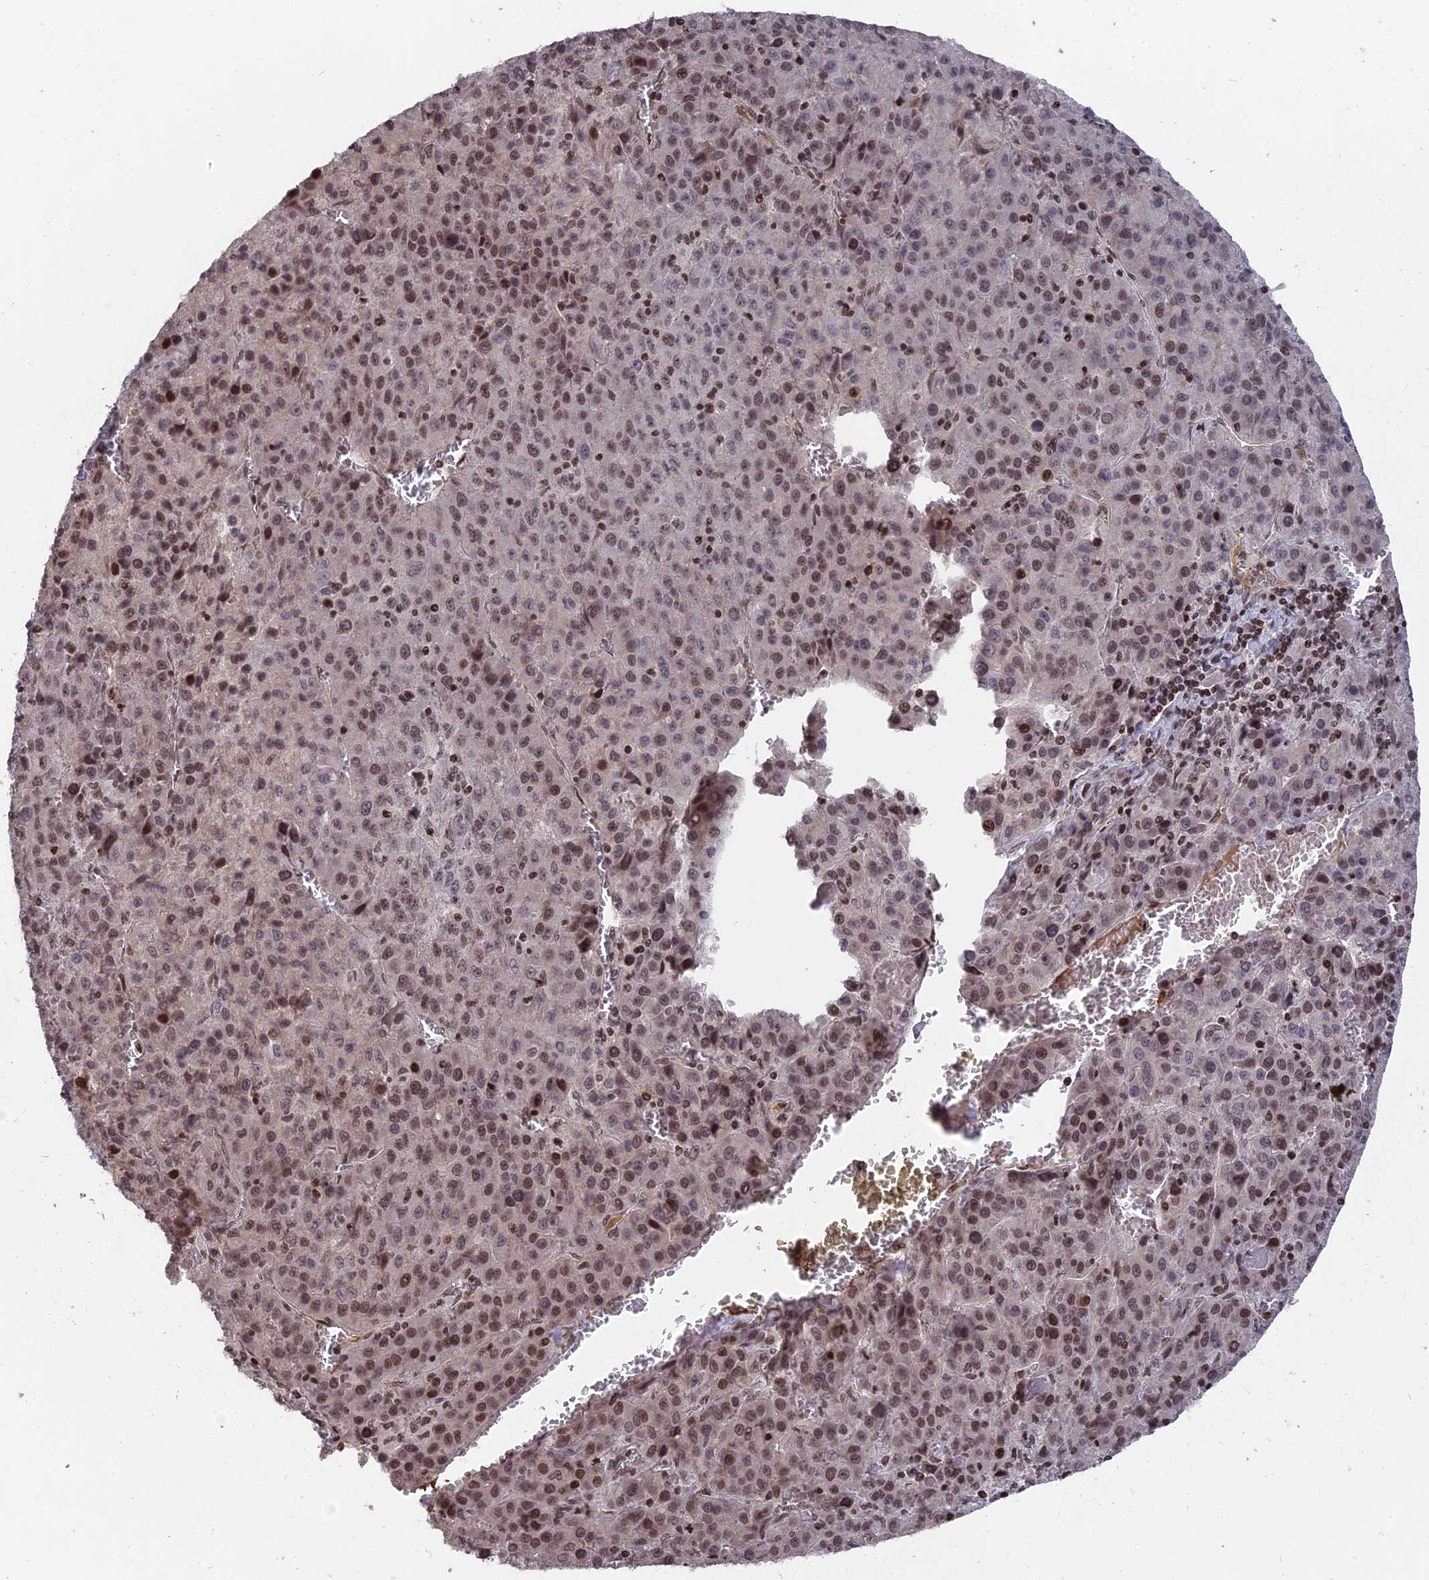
{"staining": {"intensity": "moderate", "quantity": ">75%", "location": "nuclear"}, "tissue": "liver cancer", "cell_type": "Tumor cells", "image_type": "cancer", "snomed": [{"axis": "morphology", "description": "Carcinoma, Hepatocellular, NOS"}, {"axis": "topography", "description": "Liver"}], "caption": "Immunohistochemistry (IHC) micrograph of liver cancer stained for a protein (brown), which shows medium levels of moderate nuclear expression in about >75% of tumor cells.", "gene": "NR1H3", "patient": {"sex": "female", "age": 53}}